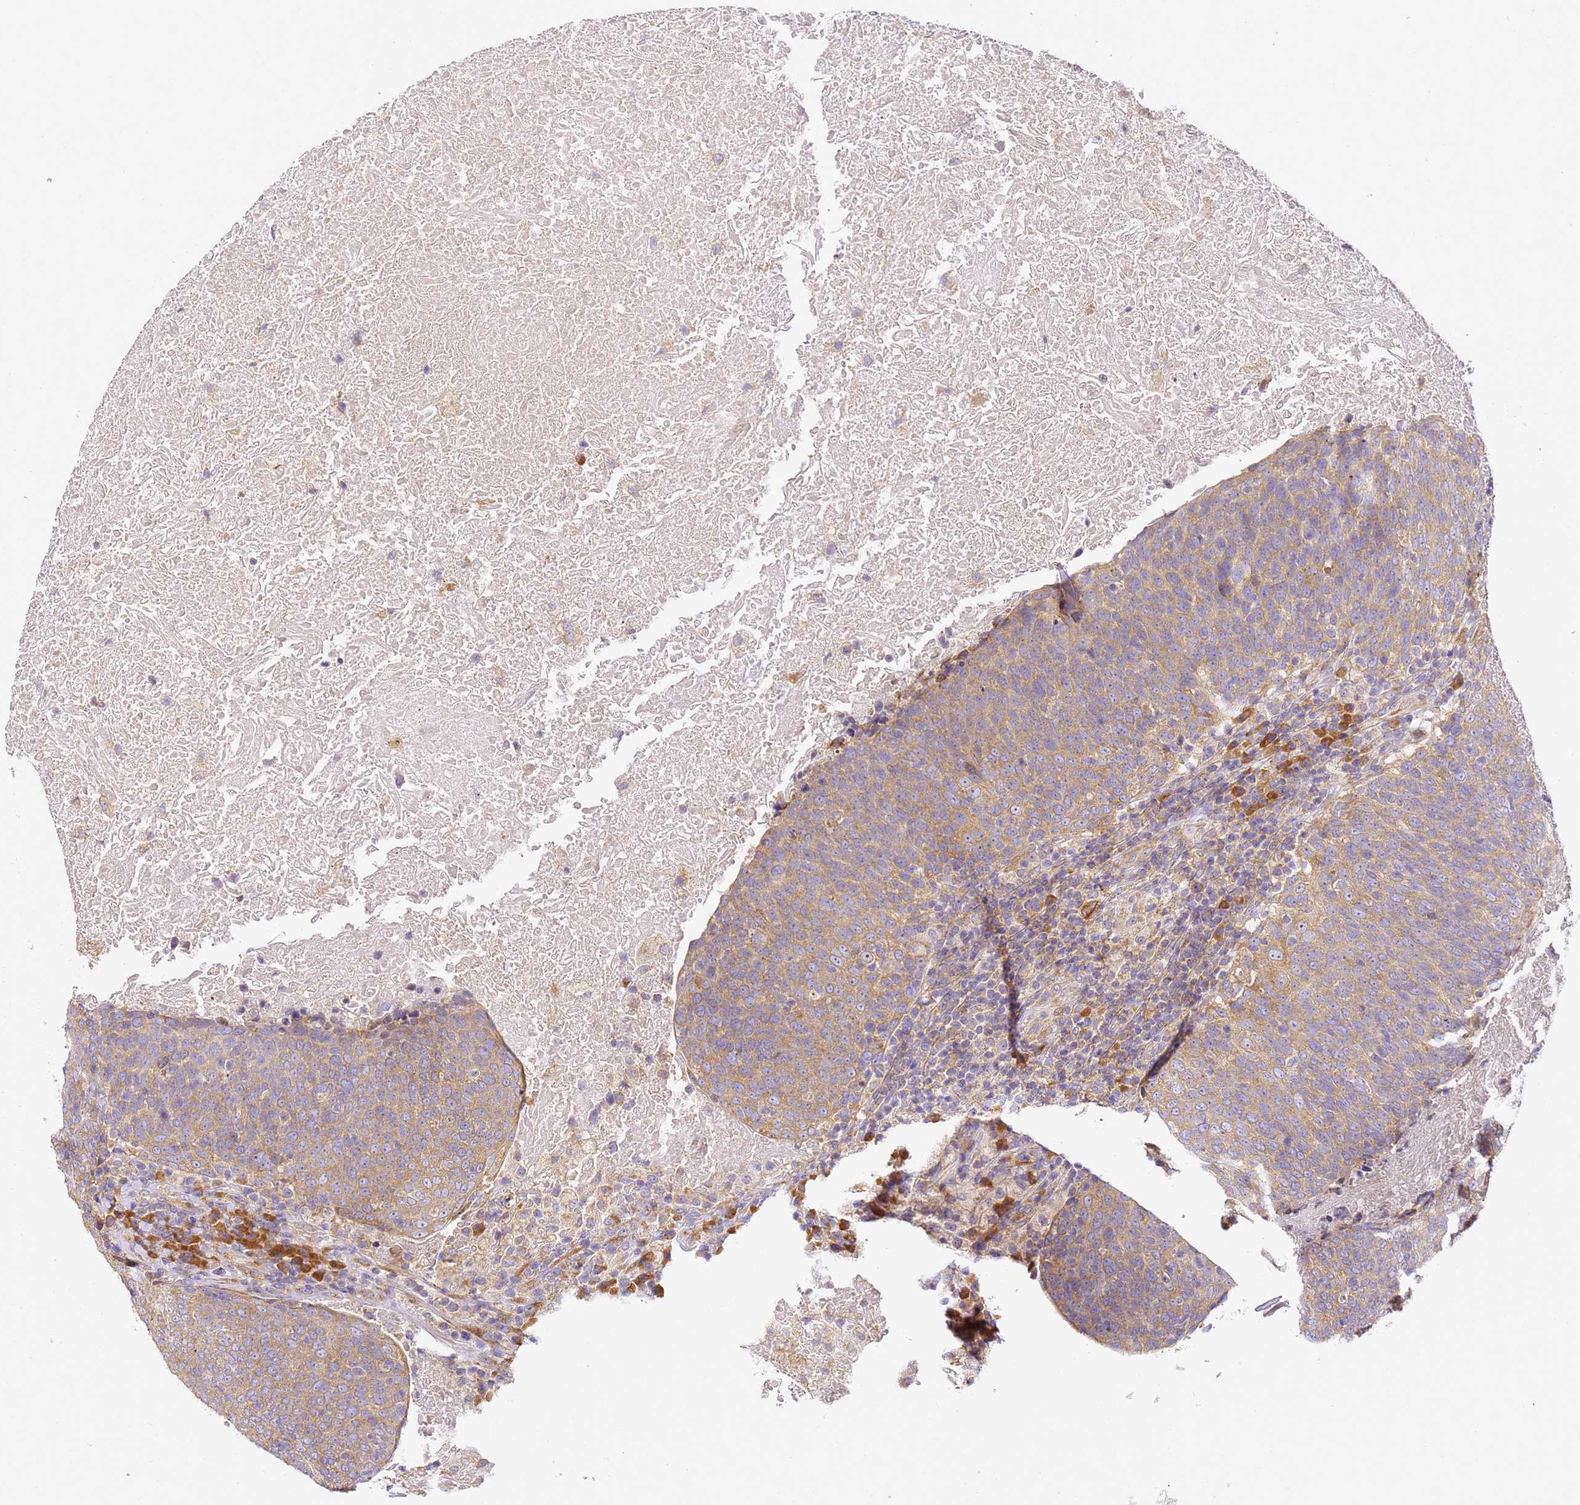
{"staining": {"intensity": "moderate", "quantity": ">75%", "location": "cytoplasmic/membranous"}, "tissue": "head and neck cancer", "cell_type": "Tumor cells", "image_type": "cancer", "snomed": [{"axis": "morphology", "description": "Squamous cell carcinoma, NOS"}, {"axis": "morphology", "description": "Squamous cell carcinoma, metastatic, NOS"}, {"axis": "topography", "description": "Lymph node"}, {"axis": "topography", "description": "Head-Neck"}], "caption": "This is a photomicrograph of immunohistochemistry staining of head and neck cancer, which shows moderate expression in the cytoplasmic/membranous of tumor cells.", "gene": "RPL13A", "patient": {"sex": "male", "age": 62}}